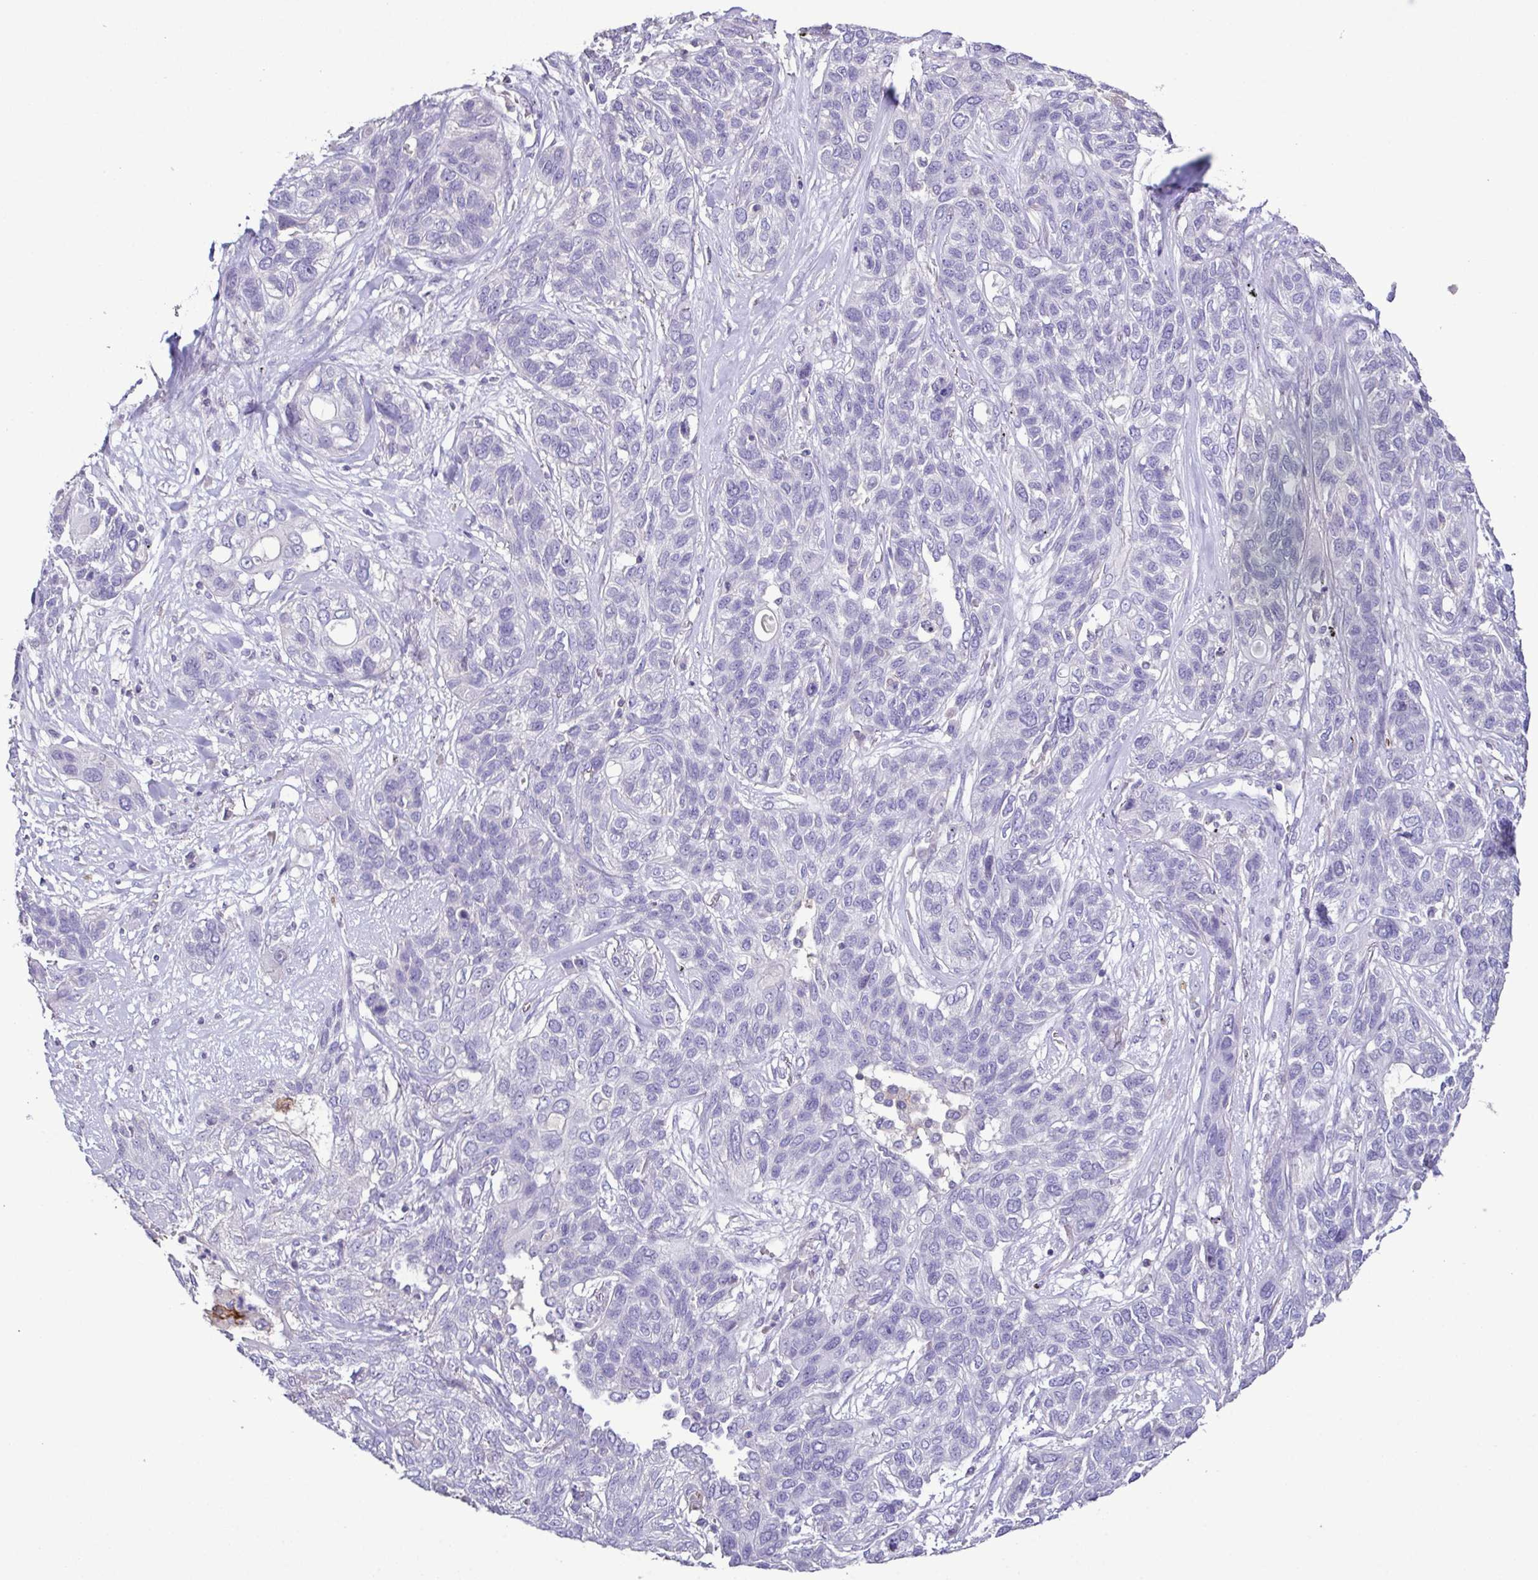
{"staining": {"intensity": "negative", "quantity": "none", "location": "none"}, "tissue": "lung cancer", "cell_type": "Tumor cells", "image_type": "cancer", "snomed": [{"axis": "morphology", "description": "Squamous cell carcinoma, NOS"}, {"axis": "topography", "description": "Lung"}], "caption": "Immunohistochemistry micrograph of neoplastic tissue: squamous cell carcinoma (lung) stained with DAB (3,3'-diaminobenzidine) shows no significant protein positivity in tumor cells.", "gene": "MARCO", "patient": {"sex": "female", "age": 70}}